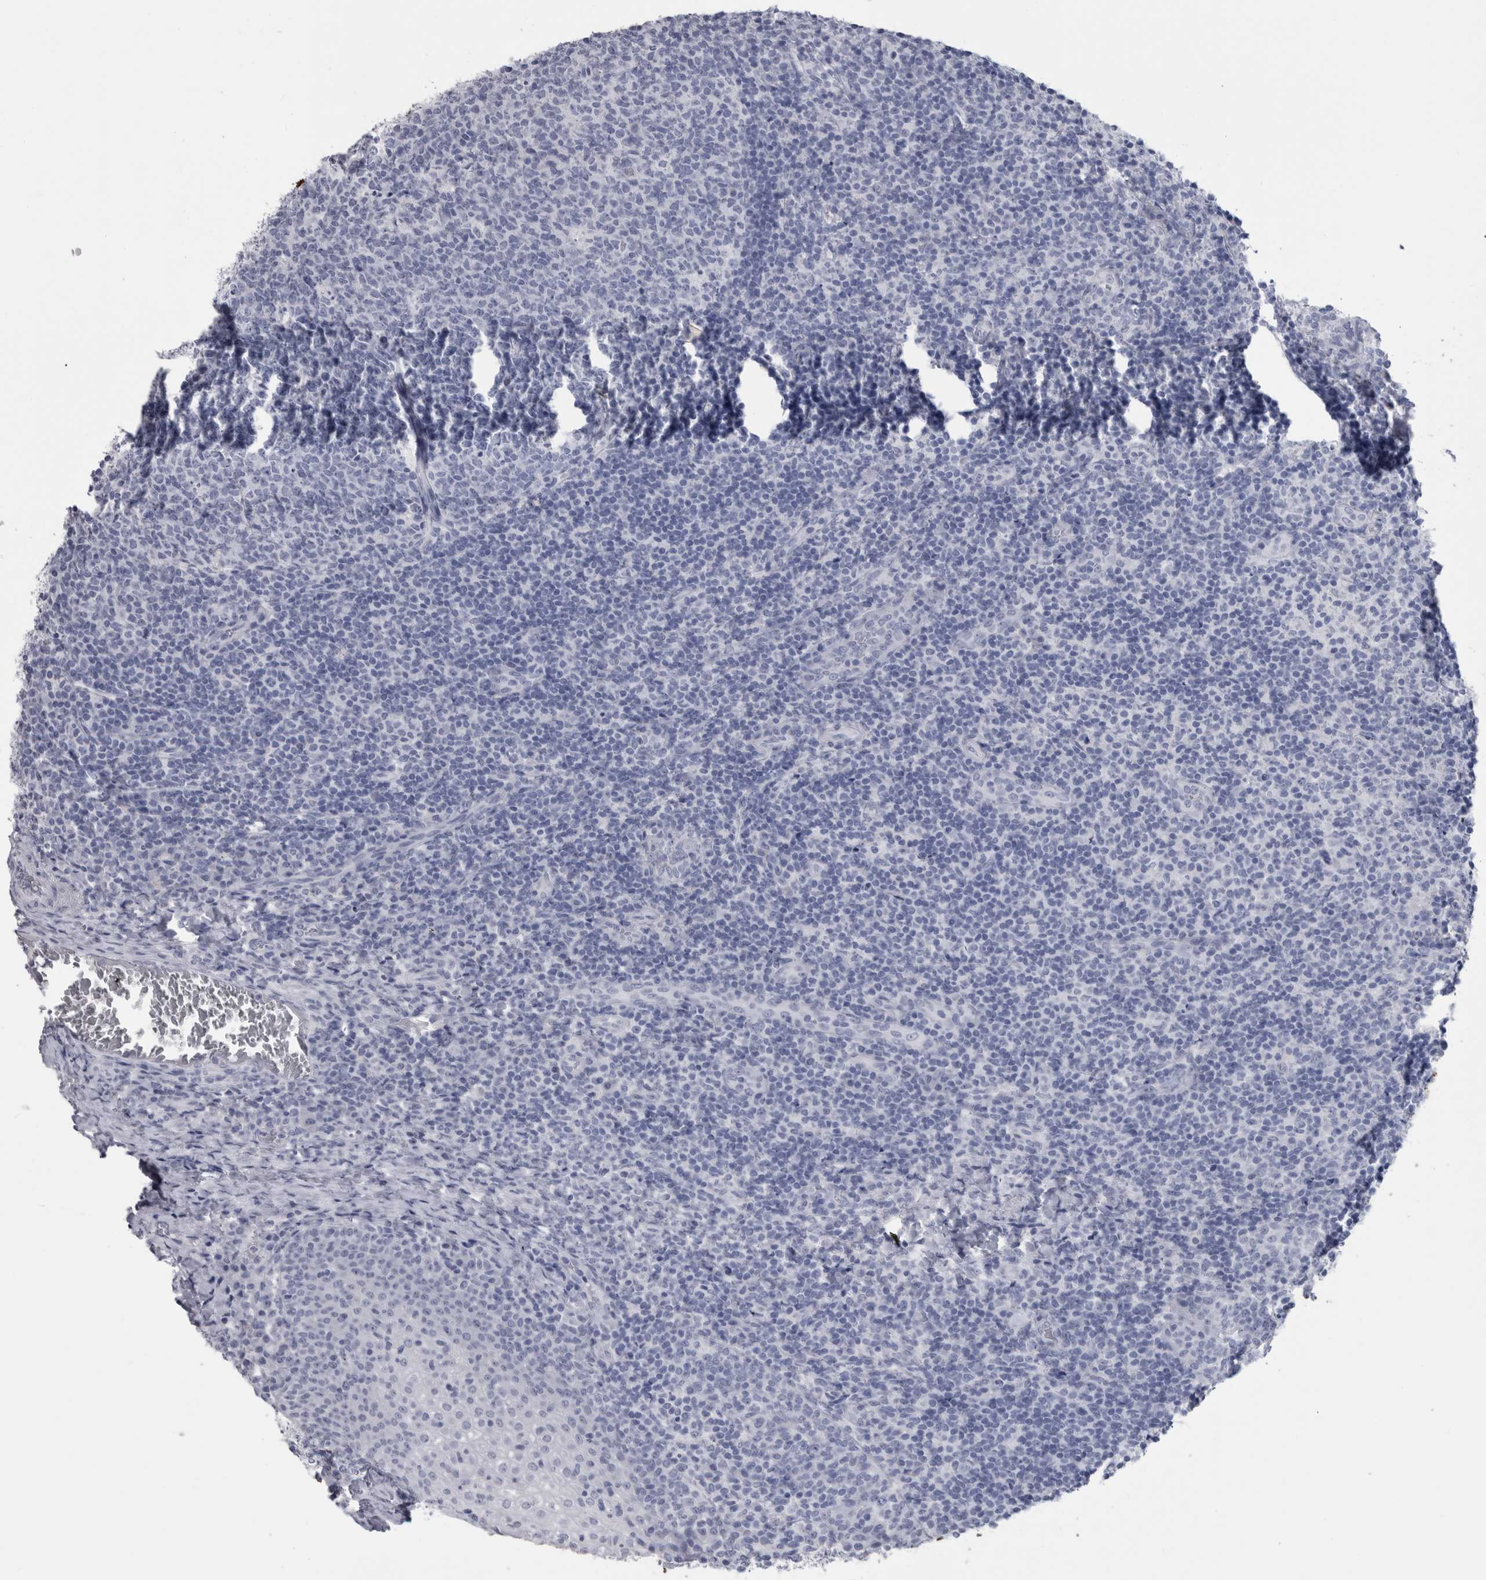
{"staining": {"intensity": "negative", "quantity": "none", "location": "none"}, "tissue": "tonsil", "cell_type": "Germinal center cells", "image_type": "normal", "snomed": [{"axis": "morphology", "description": "Normal tissue, NOS"}, {"axis": "topography", "description": "Tonsil"}], "caption": "The histopathology image shows no staining of germinal center cells in normal tonsil. The staining is performed using DAB brown chromogen with nuclei counter-stained in using hematoxylin.", "gene": "PTH", "patient": {"sex": "female", "age": 19}}